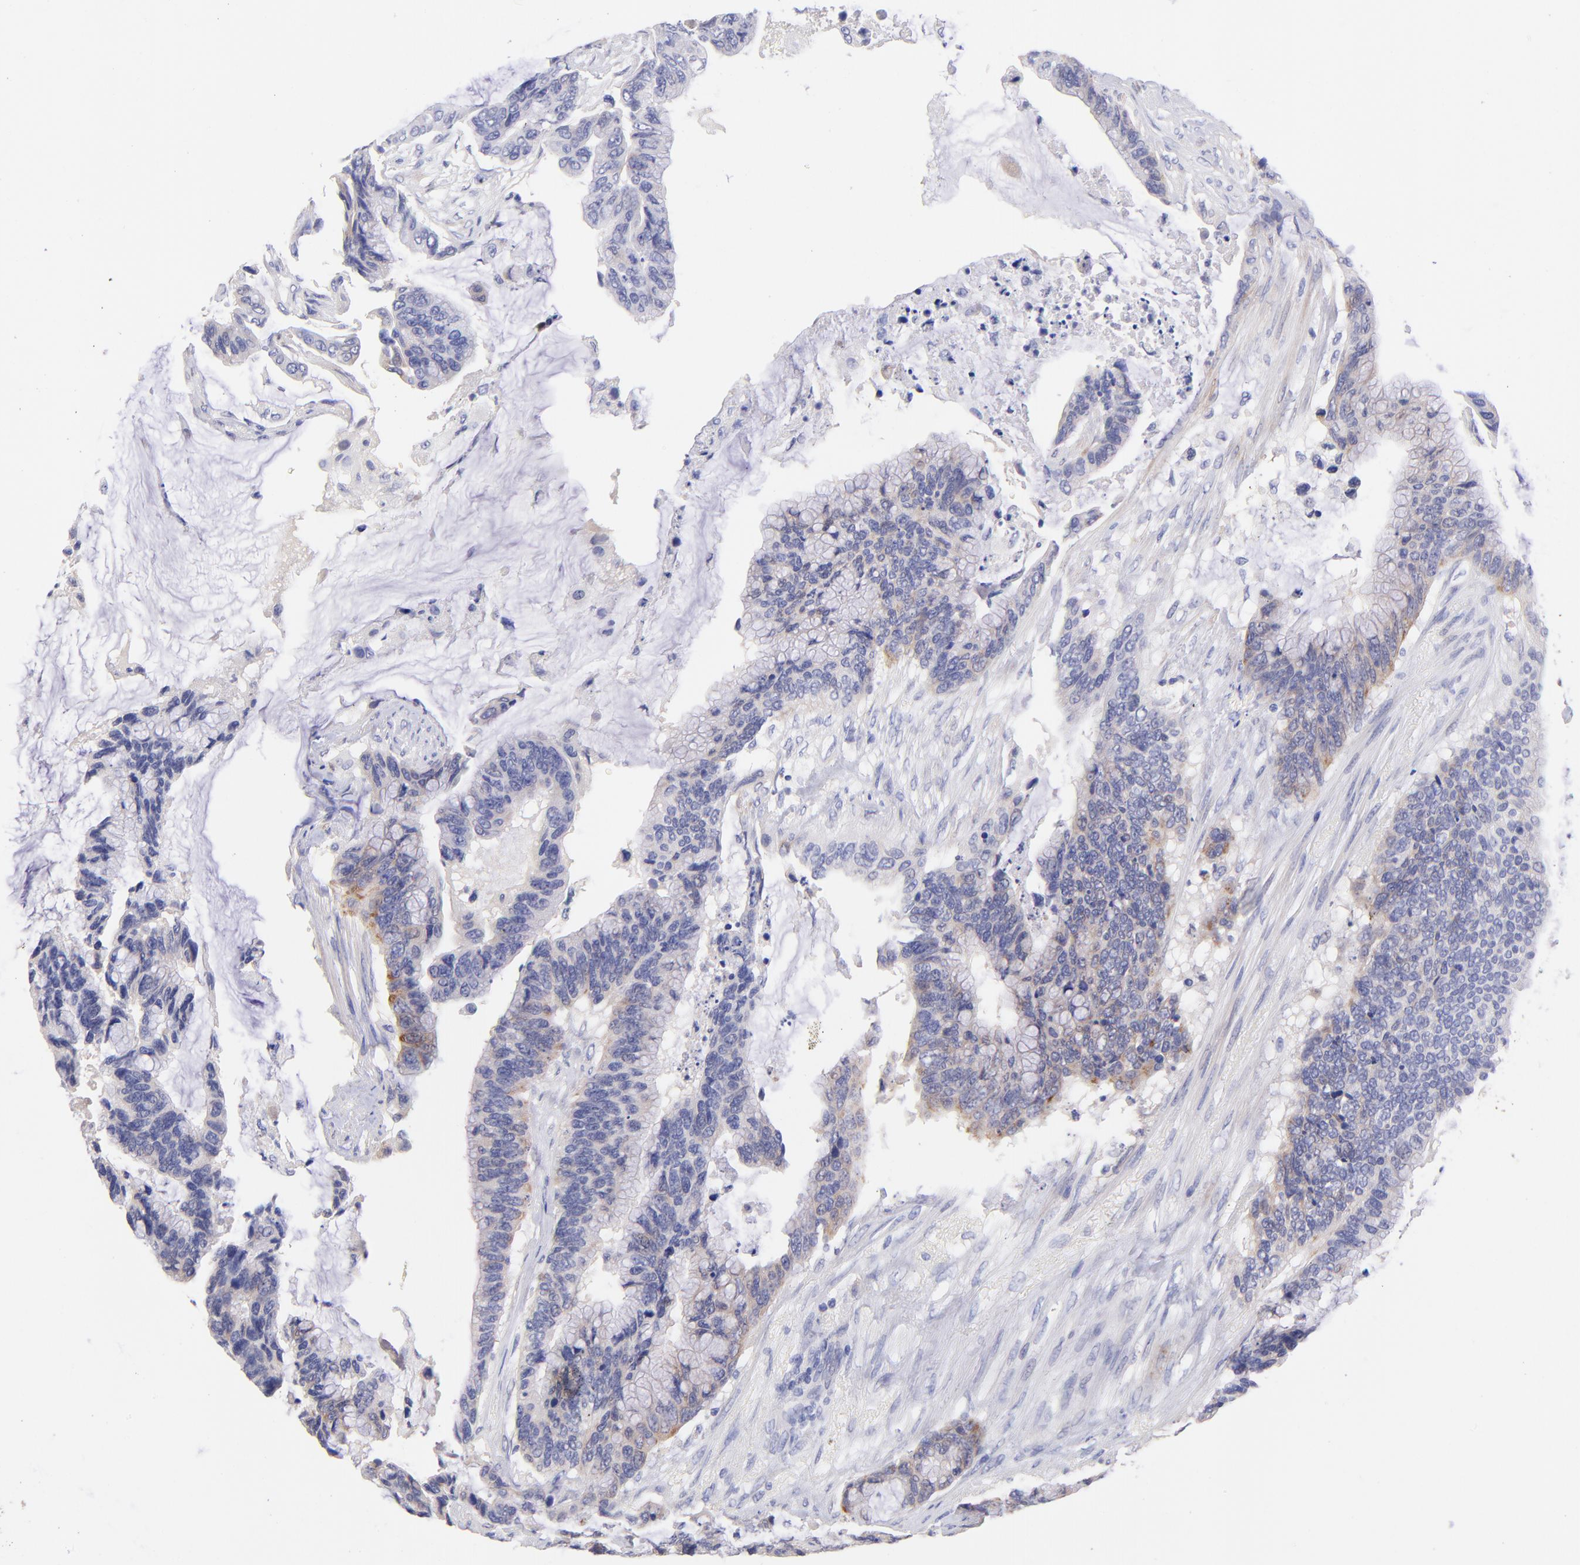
{"staining": {"intensity": "weak", "quantity": "<25%", "location": "cytoplasmic/membranous"}, "tissue": "colorectal cancer", "cell_type": "Tumor cells", "image_type": "cancer", "snomed": [{"axis": "morphology", "description": "Adenocarcinoma, NOS"}, {"axis": "topography", "description": "Rectum"}], "caption": "Tumor cells show no significant positivity in colorectal cancer.", "gene": "RAB3B", "patient": {"sex": "female", "age": 59}}